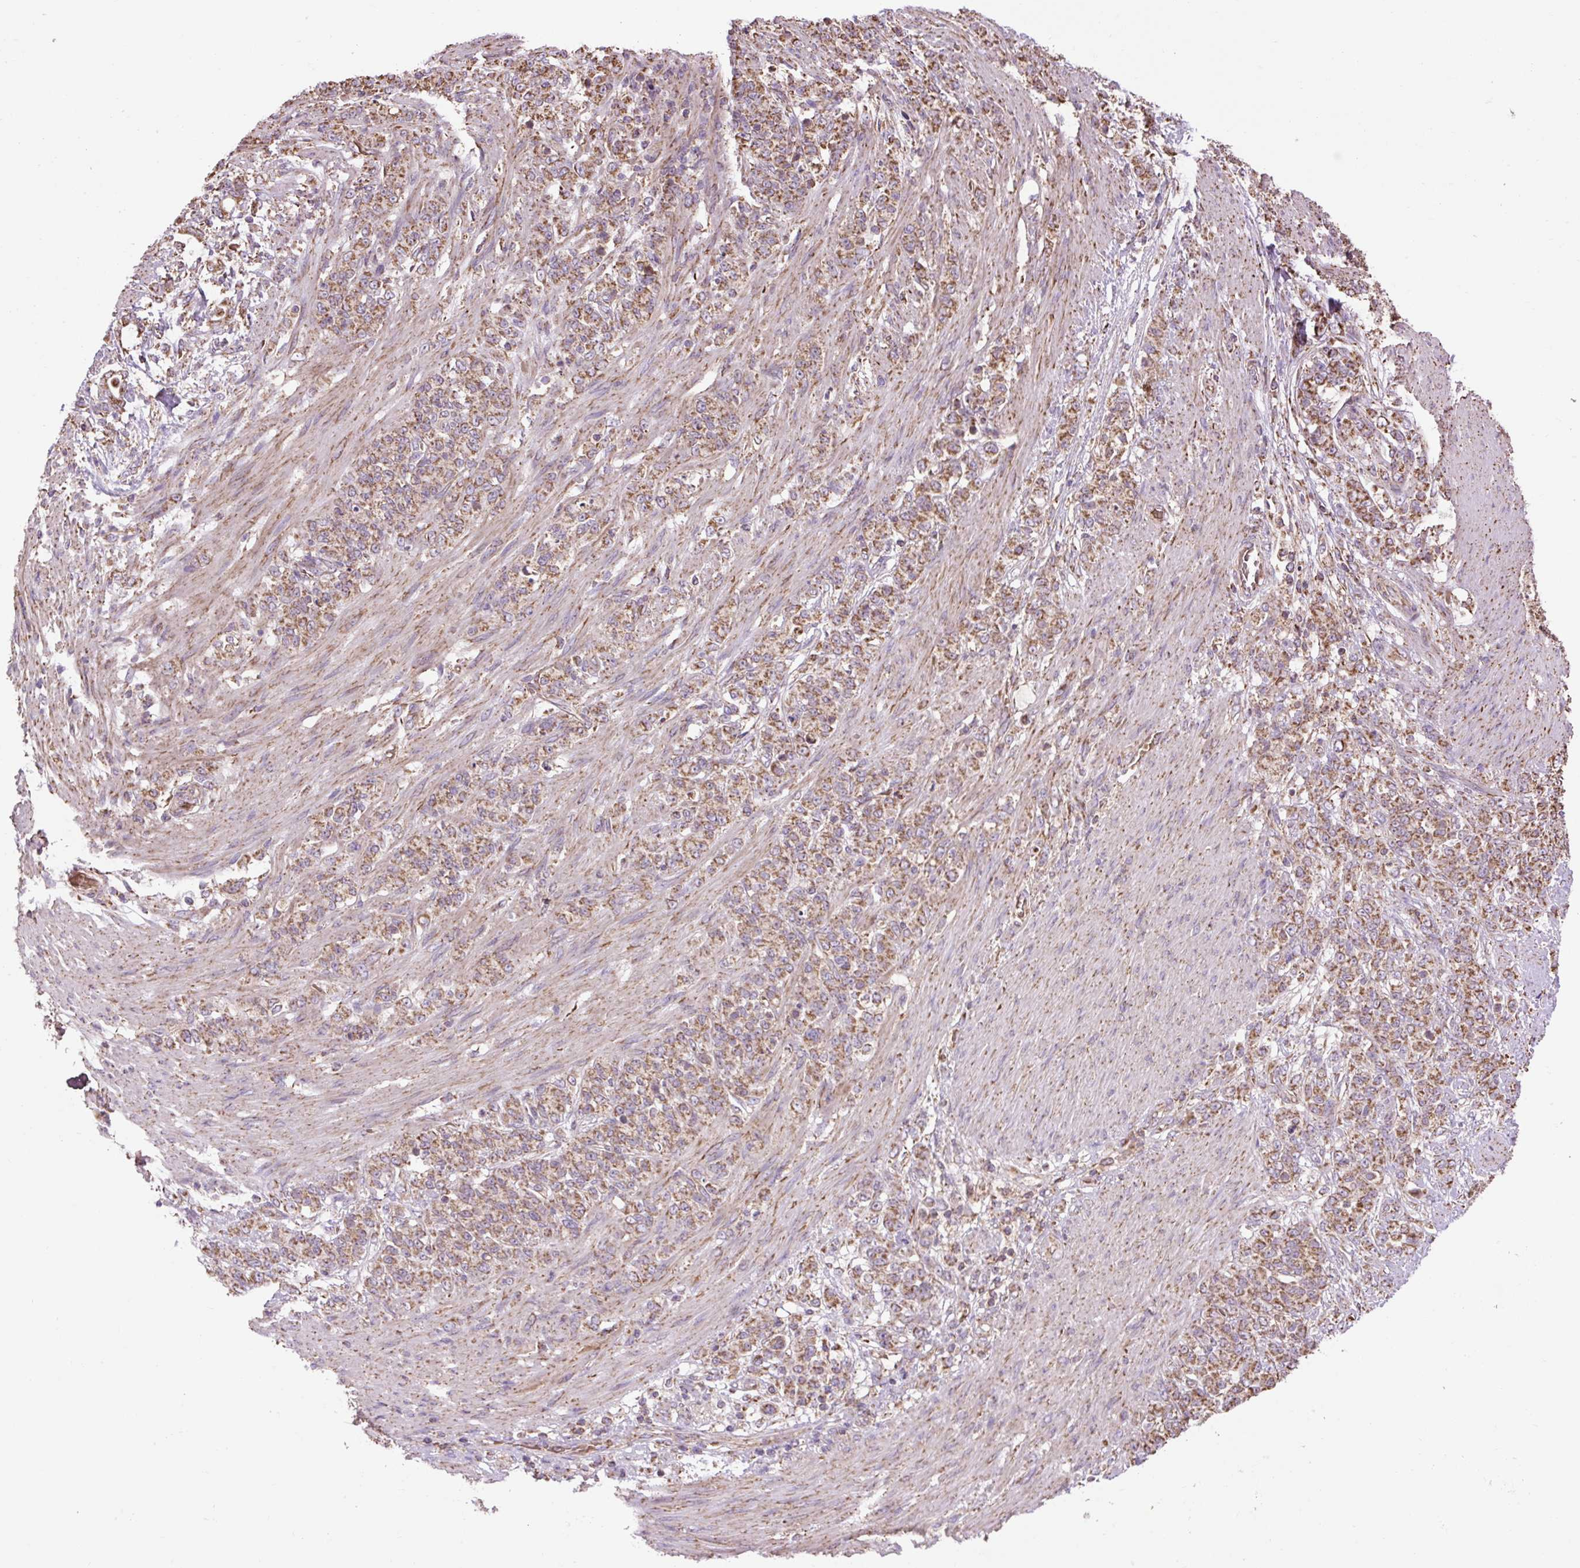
{"staining": {"intensity": "moderate", "quantity": ">75%", "location": "cytoplasmic/membranous"}, "tissue": "stomach cancer", "cell_type": "Tumor cells", "image_type": "cancer", "snomed": [{"axis": "morphology", "description": "Adenocarcinoma, NOS"}, {"axis": "topography", "description": "Stomach"}], "caption": "Immunohistochemistry image of neoplastic tissue: human stomach cancer stained using immunohistochemistry (IHC) exhibits medium levels of moderate protein expression localized specifically in the cytoplasmic/membranous of tumor cells, appearing as a cytoplasmic/membranous brown color.", "gene": "PLCG1", "patient": {"sex": "female", "age": 79}}